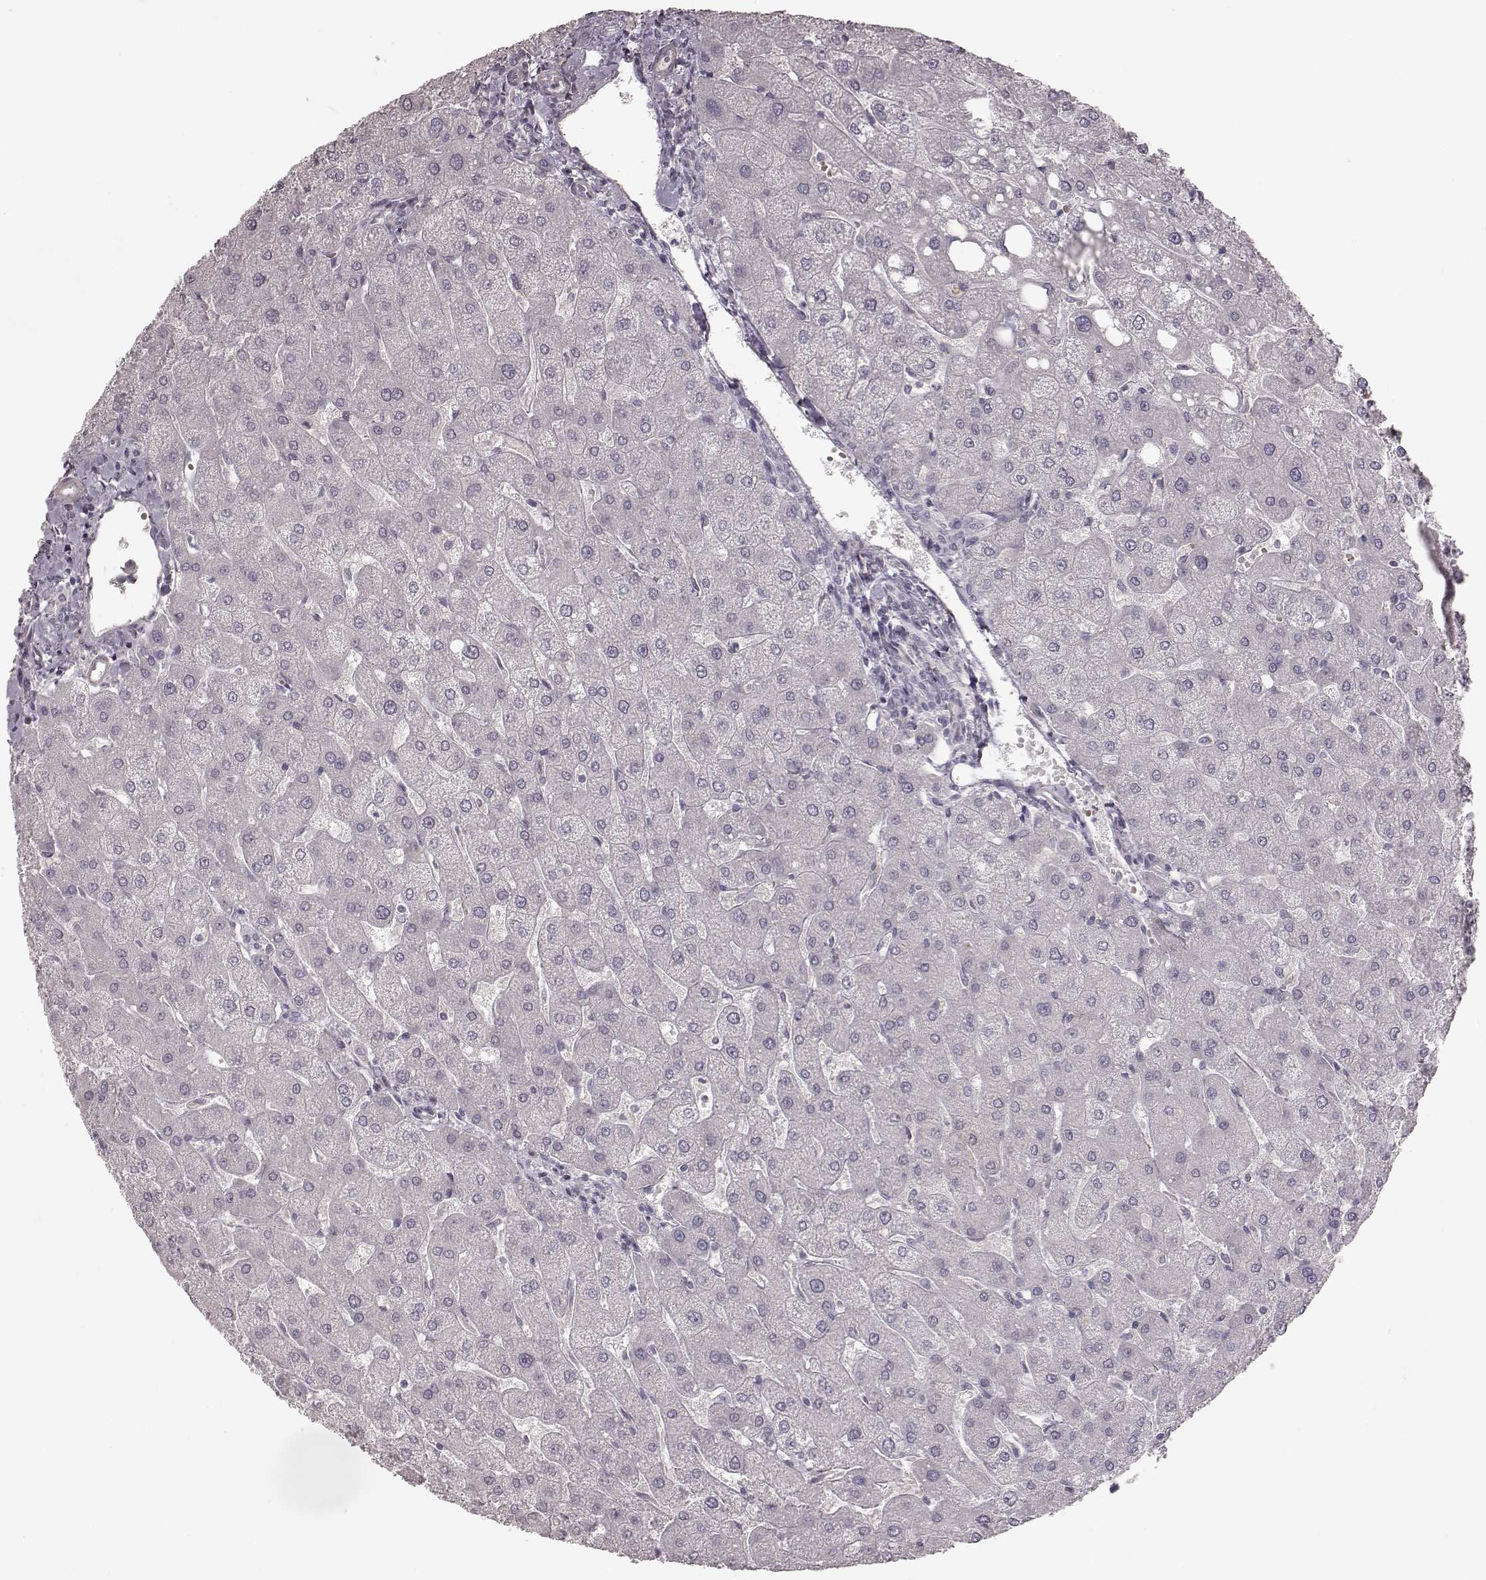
{"staining": {"intensity": "negative", "quantity": "none", "location": "none"}, "tissue": "liver", "cell_type": "Cholangiocytes", "image_type": "normal", "snomed": [{"axis": "morphology", "description": "Normal tissue, NOS"}, {"axis": "topography", "description": "Liver"}], "caption": "Image shows no protein staining in cholangiocytes of unremarkable liver. (Immunohistochemistry (ihc), brightfield microscopy, high magnification).", "gene": "PRLHR", "patient": {"sex": "male", "age": 67}}